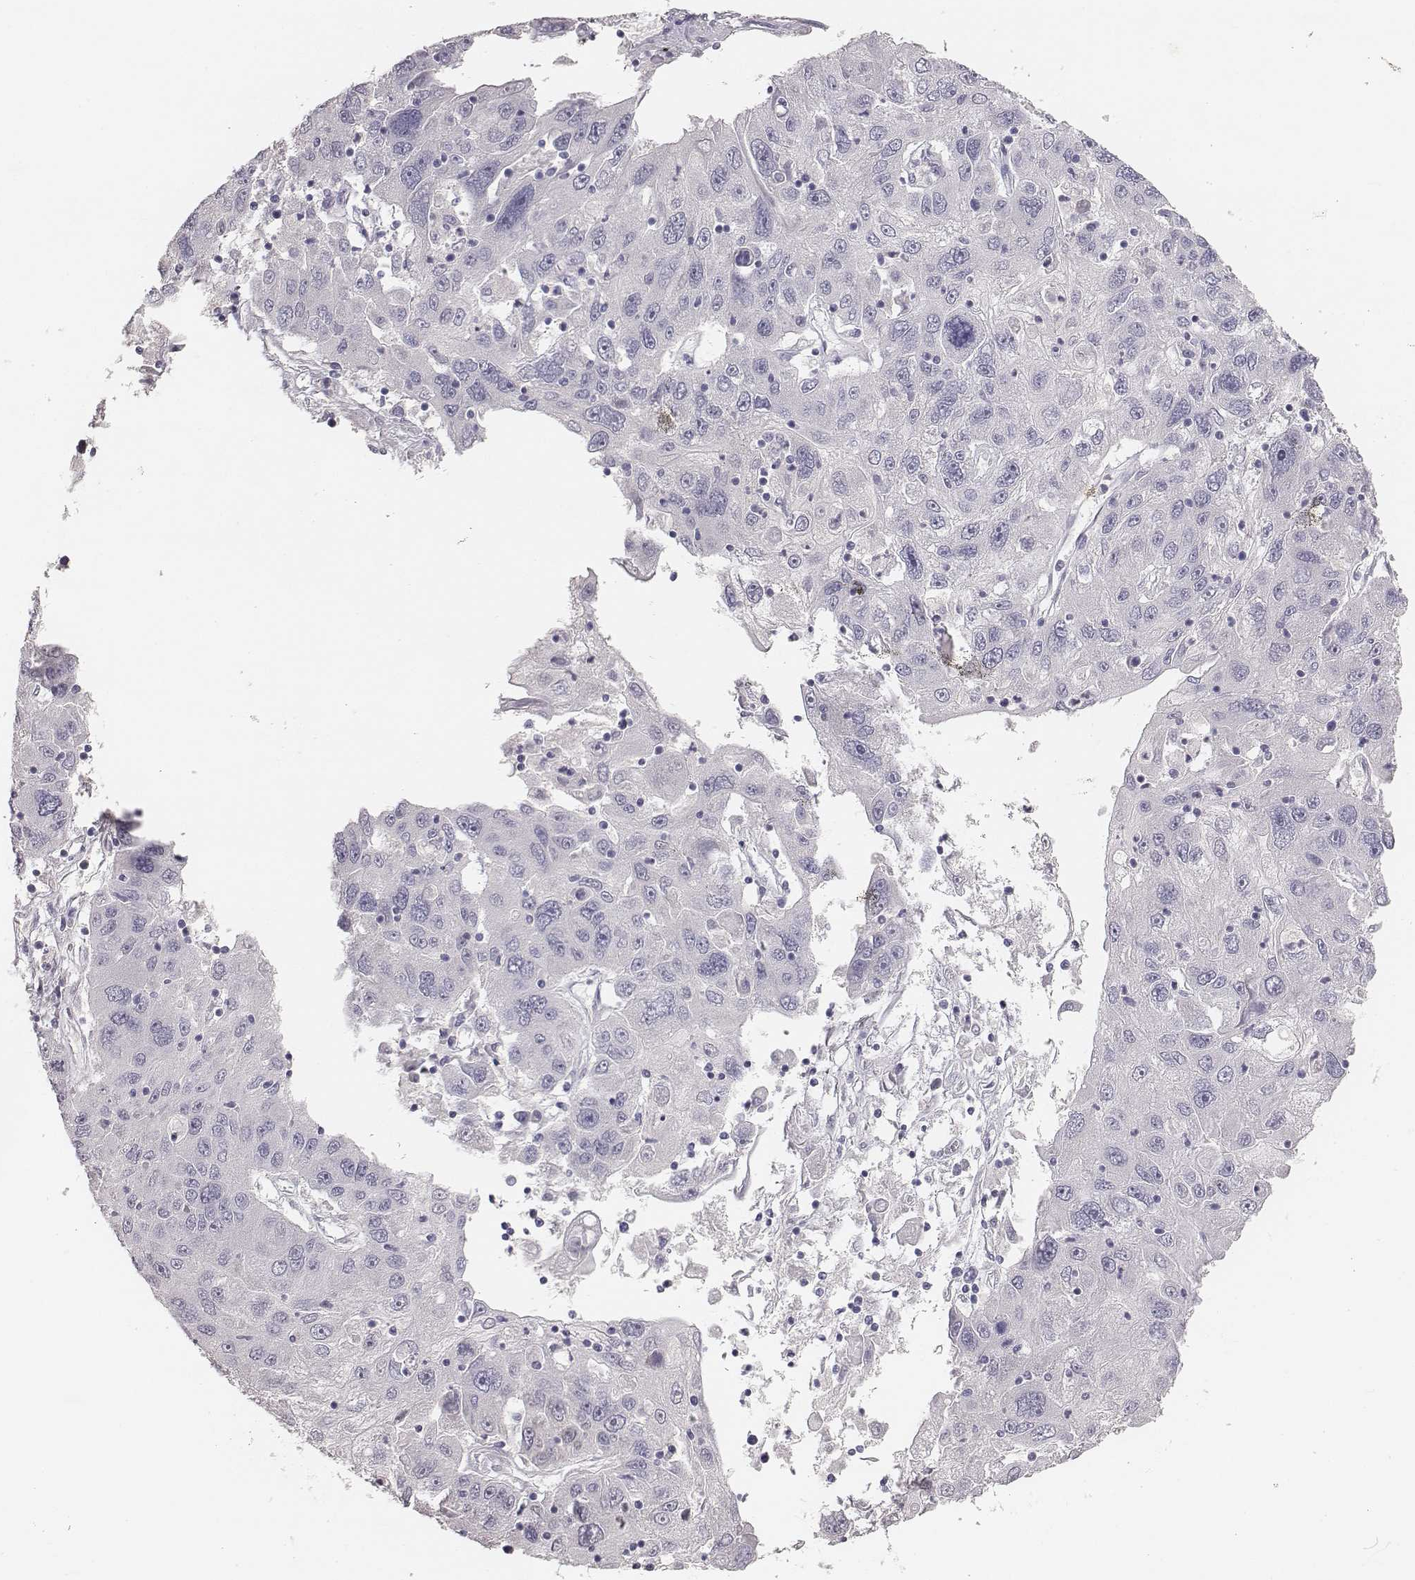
{"staining": {"intensity": "negative", "quantity": "none", "location": "none"}, "tissue": "stomach cancer", "cell_type": "Tumor cells", "image_type": "cancer", "snomed": [{"axis": "morphology", "description": "Adenocarcinoma, NOS"}, {"axis": "topography", "description": "Stomach"}], "caption": "There is no significant positivity in tumor cells of adenocarcinoma (stomach).", "gene": "MYH6", "patient": {"sex": "male", "age": 56}}